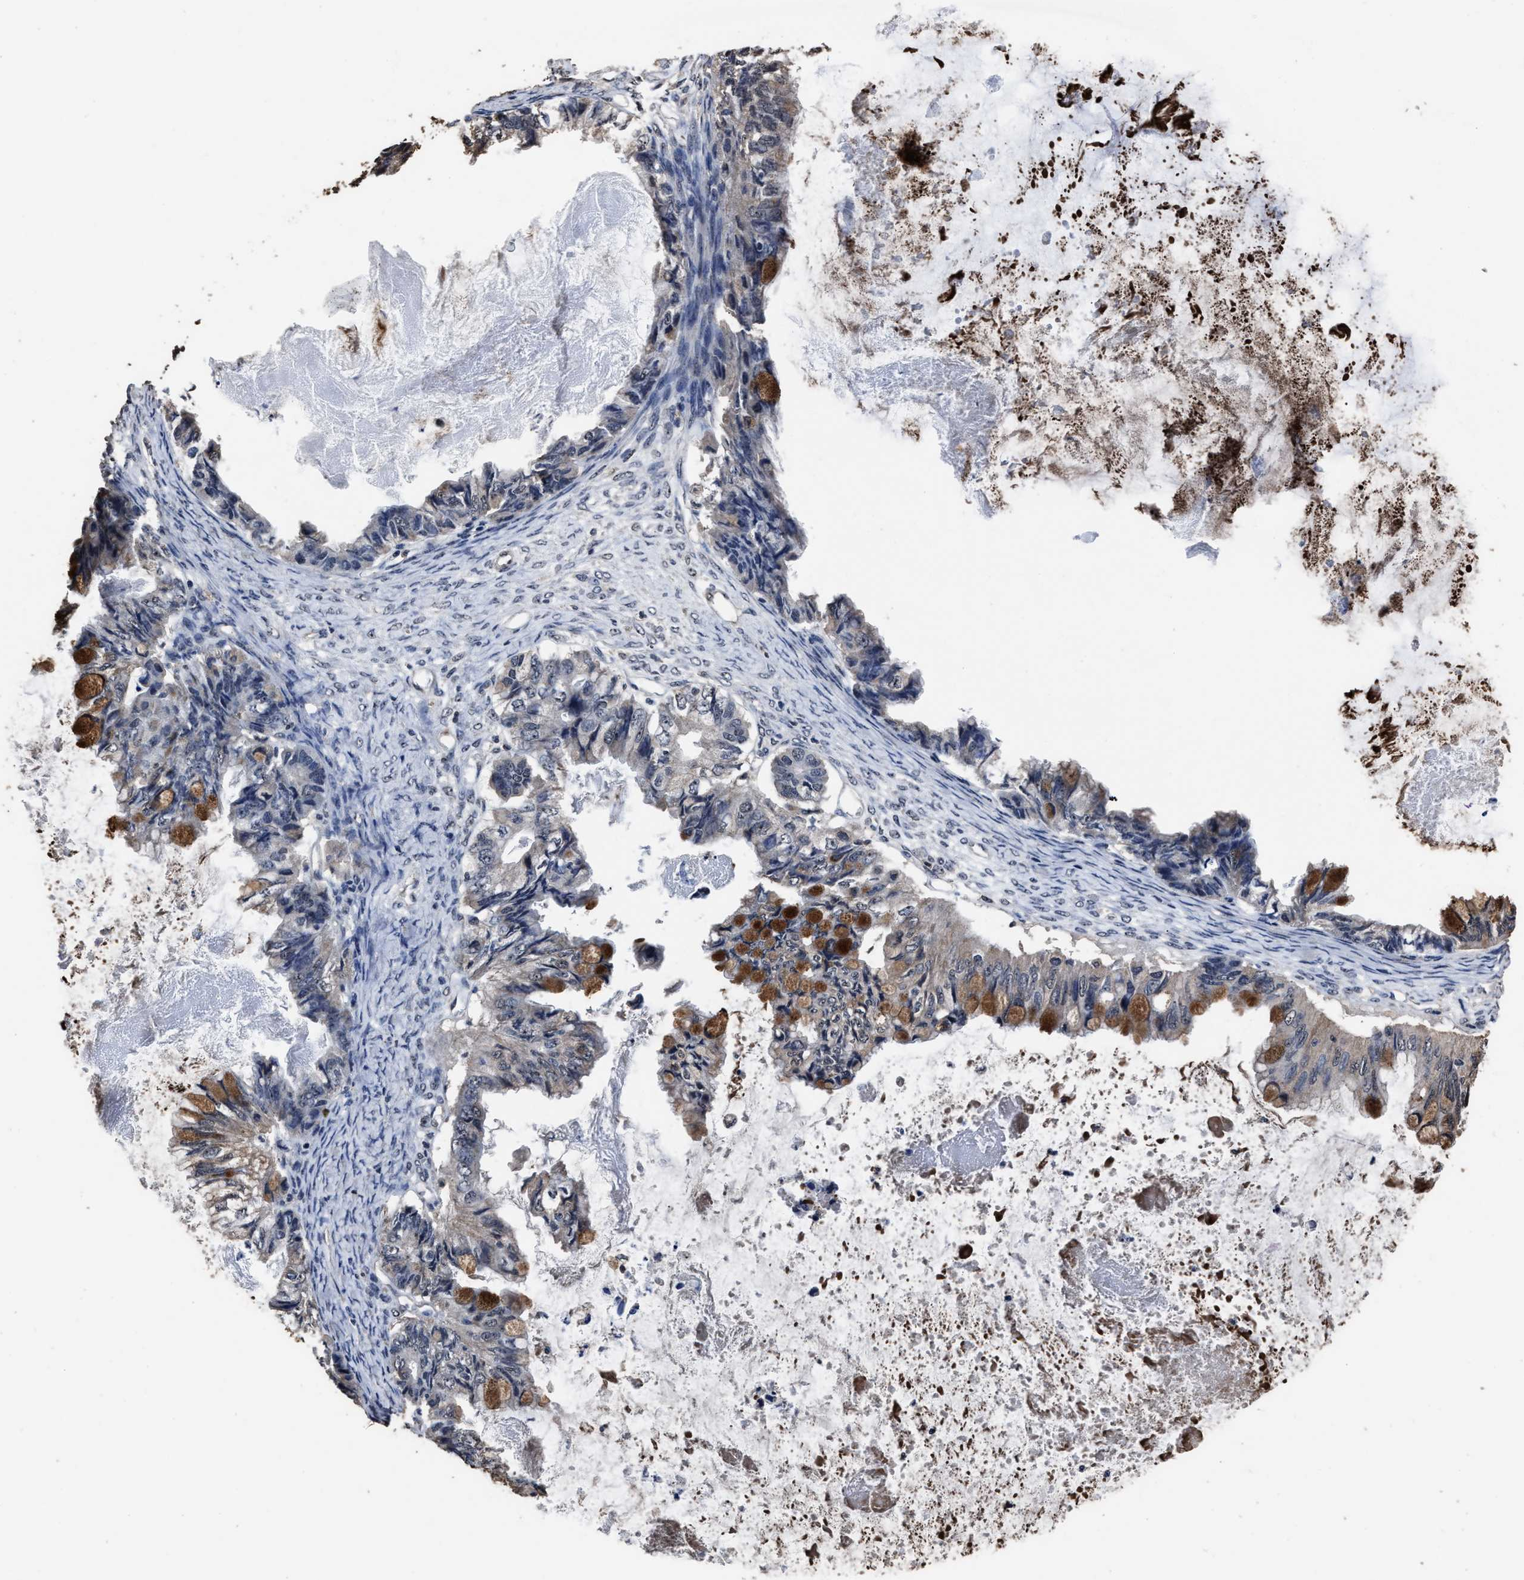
{"staining": {"intensity": "moderate", "quantity": "25%-75%", "location": "cytoplasmic/membranous"}, "tissue": "ovarian cancer", "cell_type": "Tumor cells", "image_type": "cancer", "snomed": [{"axis": "morphology", "description": "Cystadenocarcinoma, mucinous, NOS"}, {"axis": "topography", "description": "Ovary"}], "caption": "Immunohistochemistry image of human ovarian cancer stained for a protein (brown), which demonstrates medium levels of moderate cytoplasmic/membranous positivity in approximately 25%-75% of tumor cells.", "gene": "RSBN1L", "patient": {"sex": "female", "age": 80}}